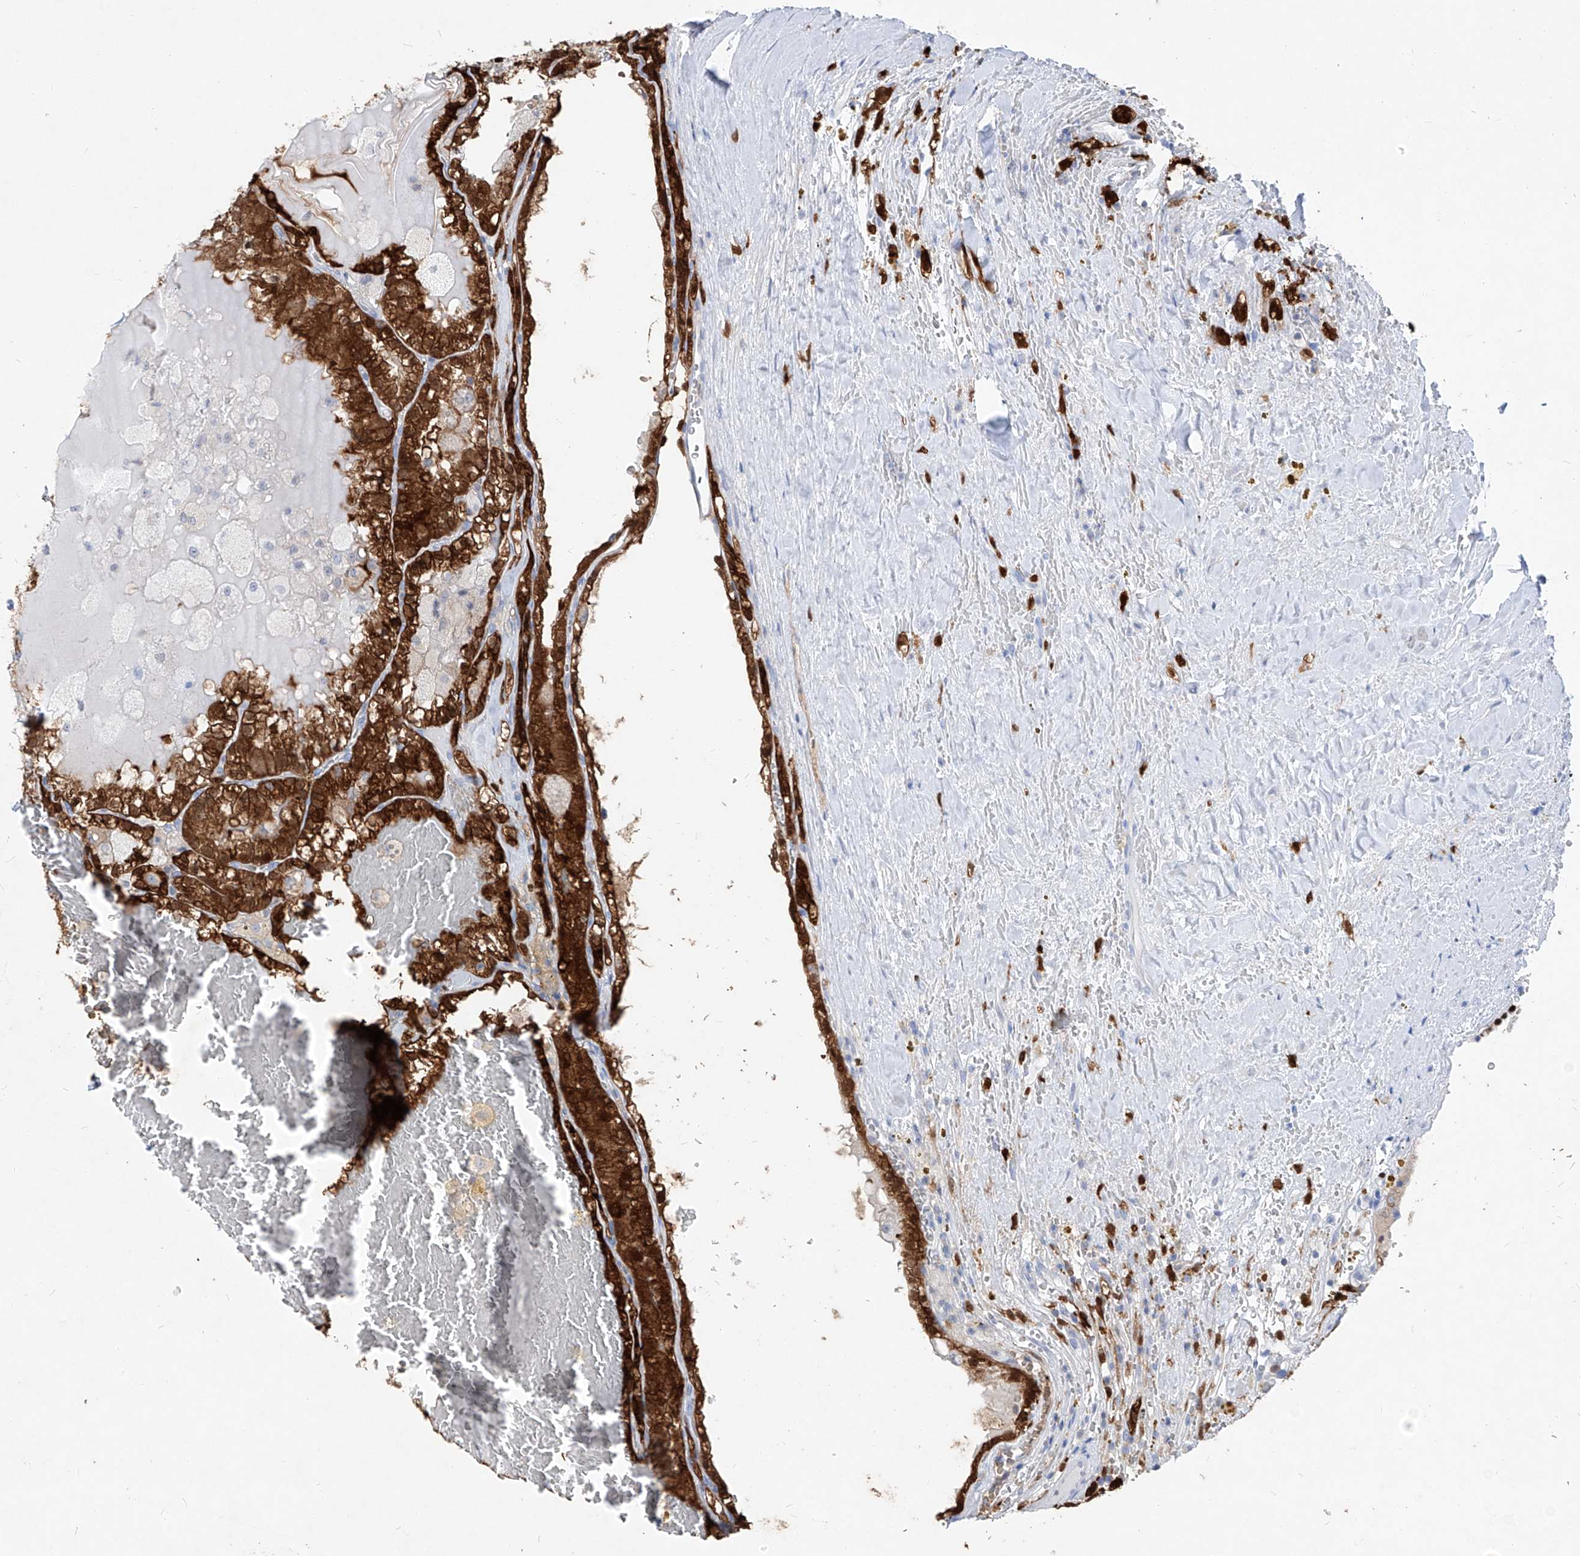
{"staining": {"intensity": "strong", "quantity": ">75%", "location": "cytoplasmic/membranous"}, "tissue": "renal cancer", "cell_type": "Tumor cells", "image_type": "cancer", "snomed": [{"axis": "morphology", "description": "Adenocarcinoma, NOS"}, {"axis": "topography", "description": "Kidney"}], "caption": "About >75% of tumor cells in human adenocarcinoma (renal) reveal strong cytoplasmic/membranous protein positivity as visualized by brown immunohistochemical staining.", "gene": "UFL1", "patient": {"sex": "female", "age": 56}}